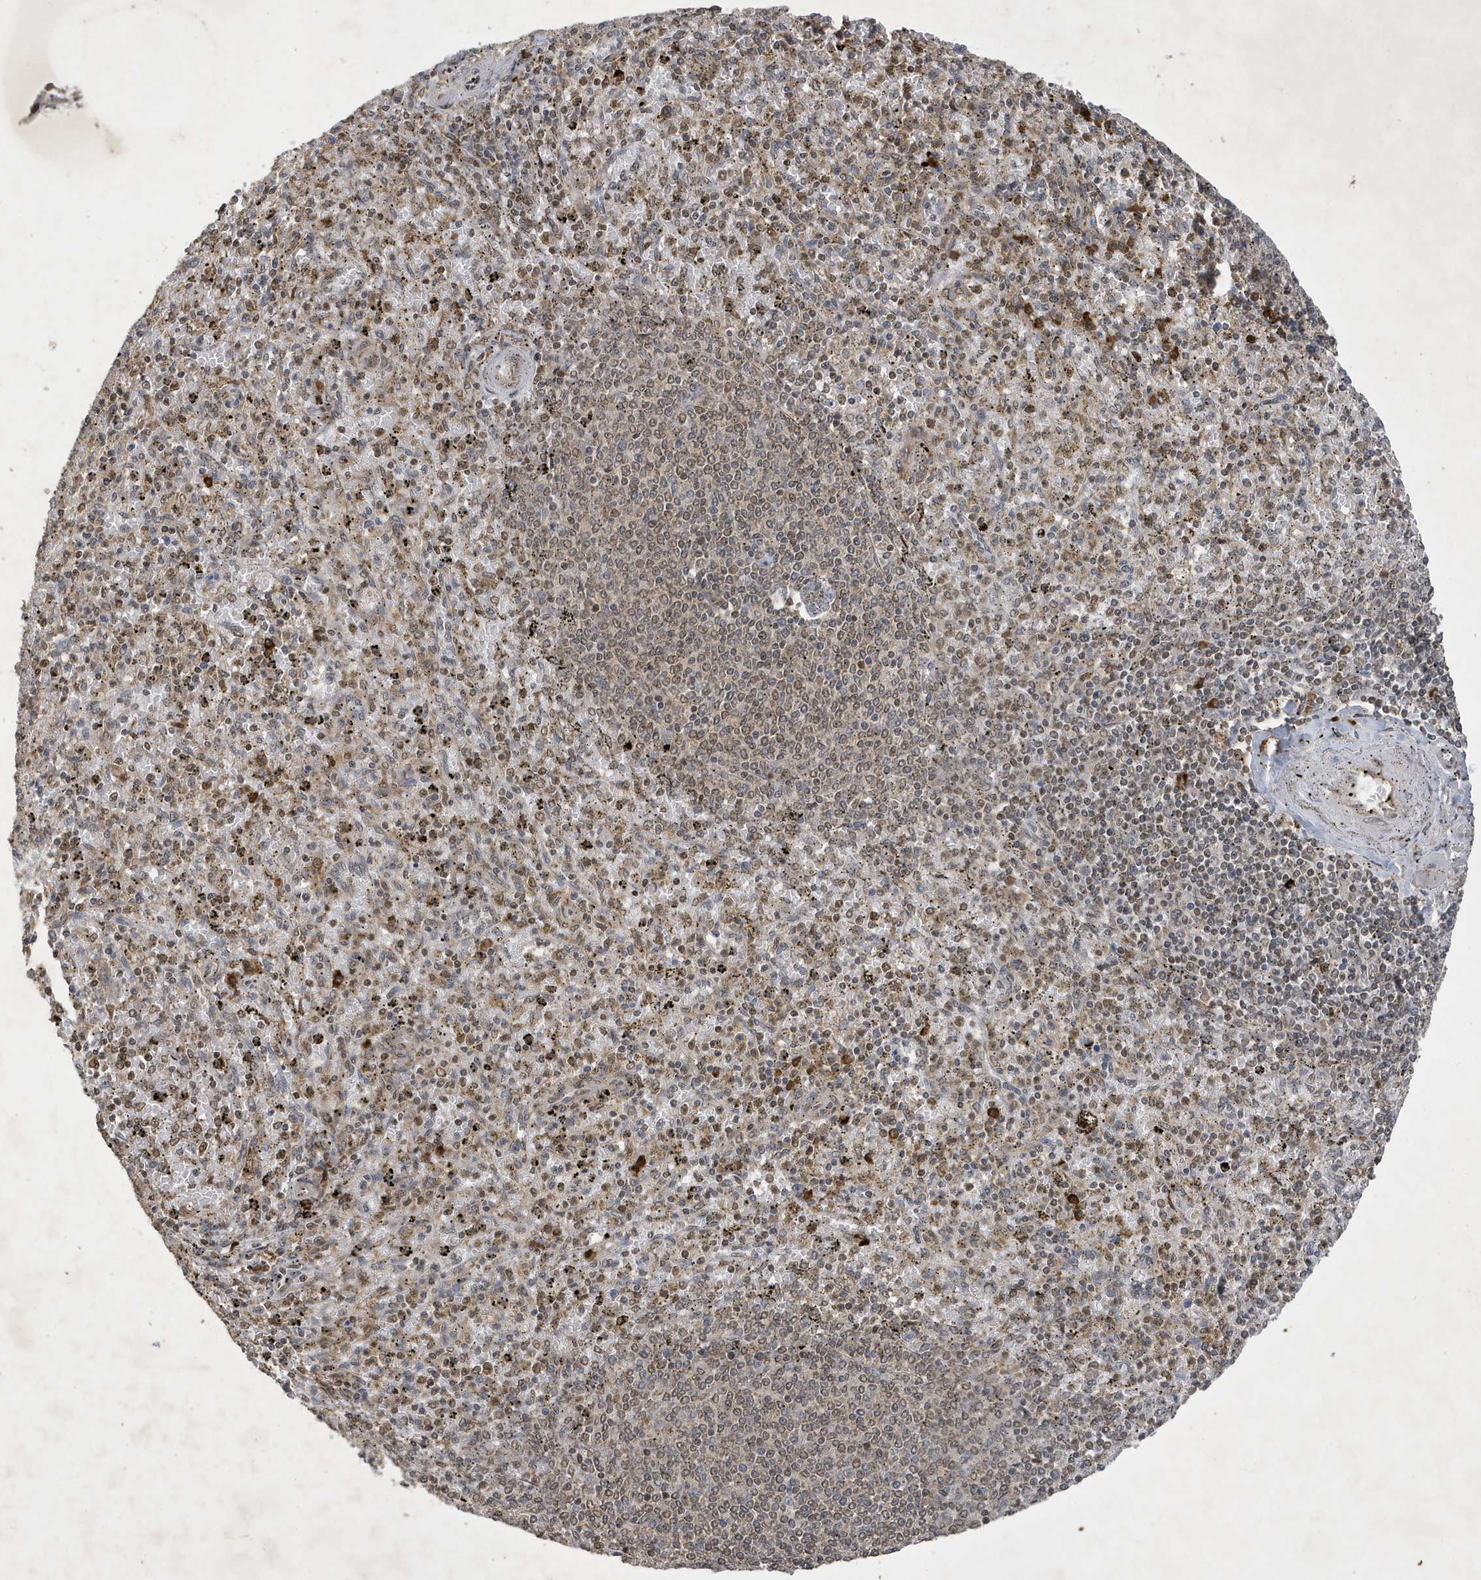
{"staining": {"intensity": "strong", "quantity": "<25%", "location": "cytoplasmic/membranous"}, "tissue": "spleen", "cell_type": "Cells in red pulp", "image_type": "normal", "snomed": [{"axis": "morphology", "description": "Normal tissue, NOS"}, {"axis": "topography", "description": "Spleen"}], "caption": "Protein staining by IHC demonstrates strong cytoplasmic/membranous staining in about <25% of cells in red pulp in benign spleen.", "gene": "STX10", "patient": {"sex": "male", "age": 72}}